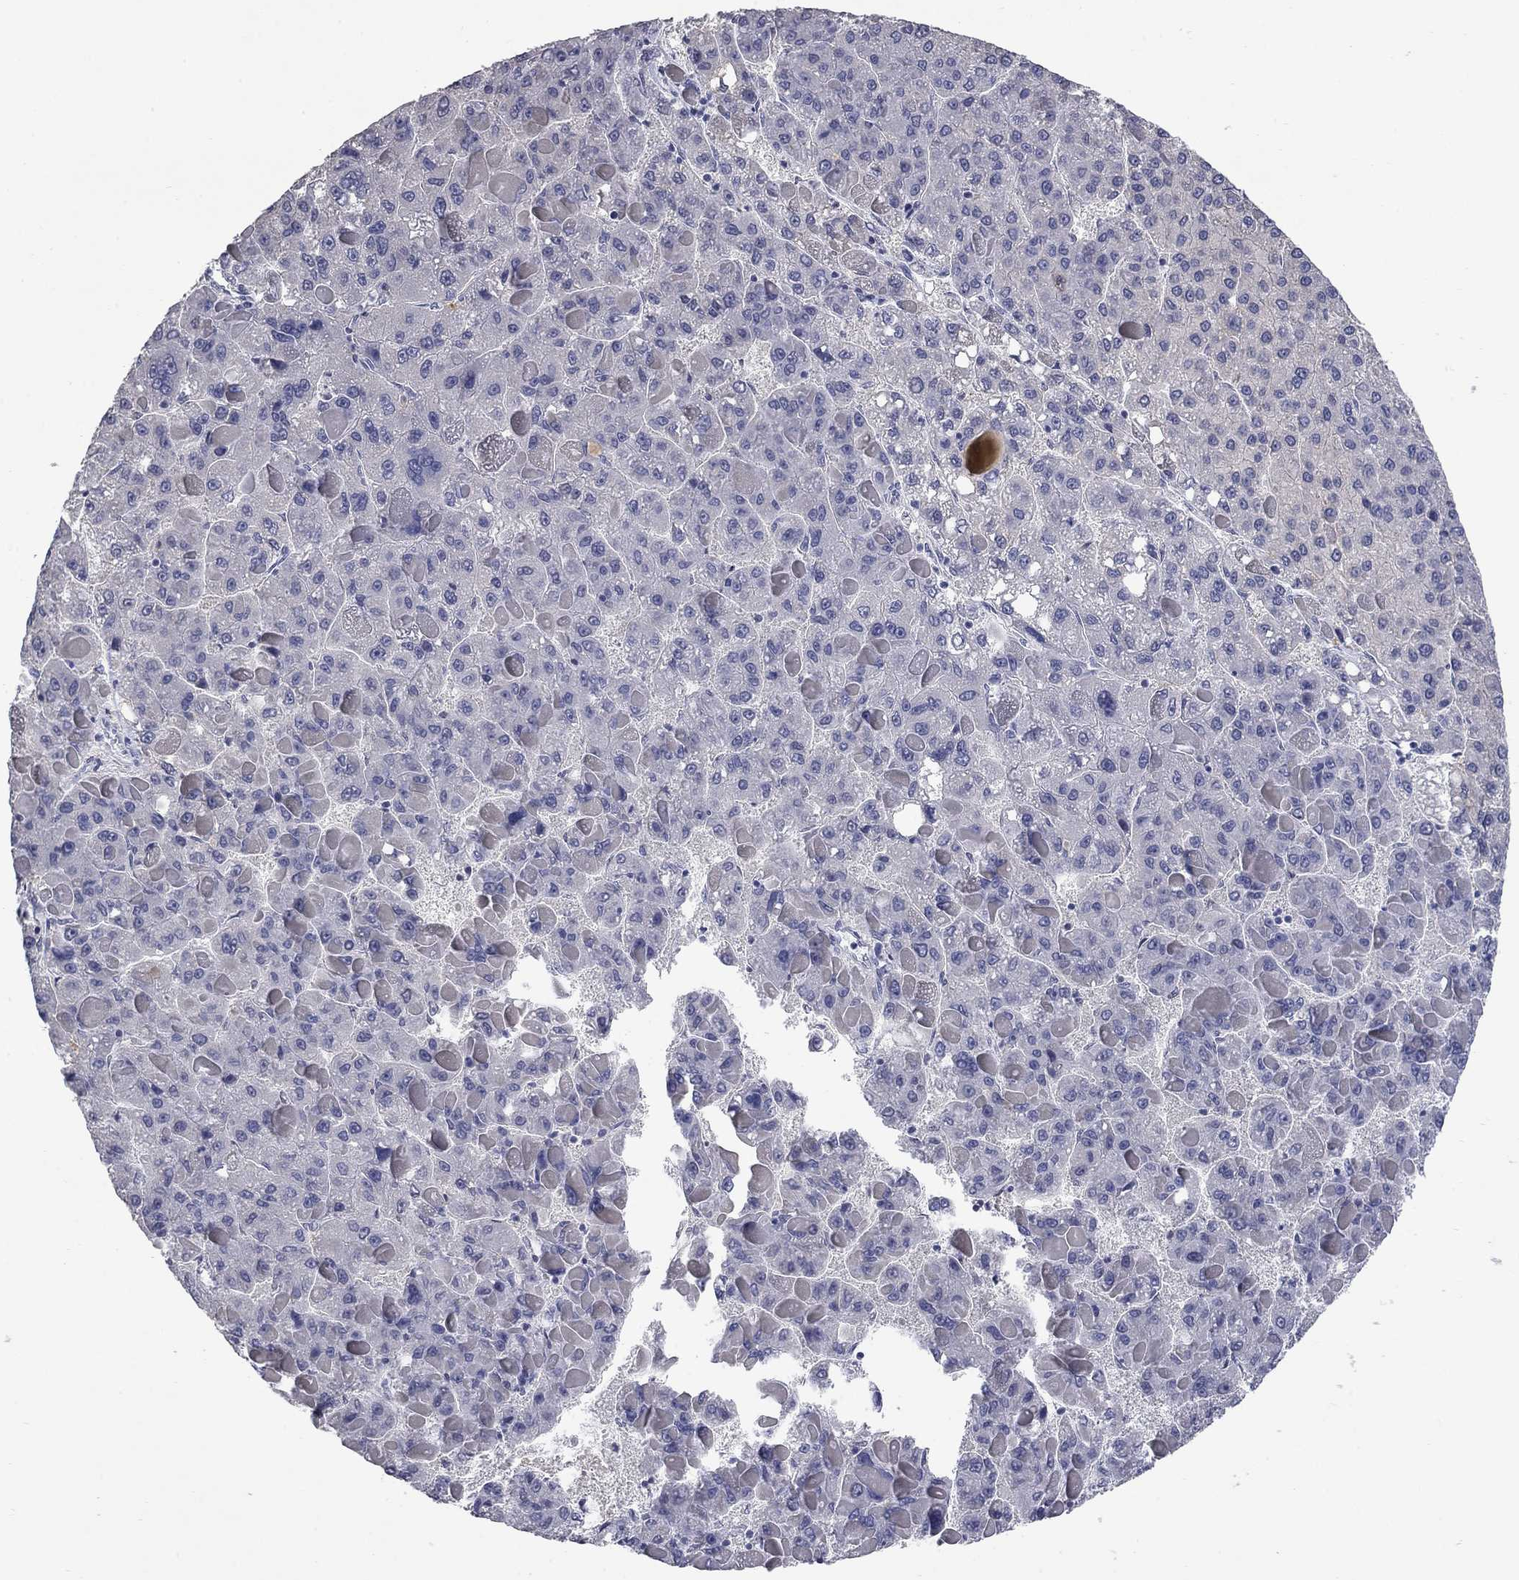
{"staining": {"intensity": "negative", "quantity": "none", "location": "none"}, "tissue": "liver cancer", "cell_type": "Tumor cells", "image_type": "cancer", "snomed": [{"axis": "morphology", "description": "Carcinoma, Hepatocellular, NOS"}, {"axis": "topography", "description": "Liver"}], "caption": "Immunohistochemical staining of human hepatocellular carcinoma (liver) exhibits no significant positivity in tumor cells. The staining was performed using DAB (3,3'-diaminobenzidine) to visualize the protein expression in brown, while the nuclei were stained in blue with hematoxylin (Magnification: 20x).", "gene": "SLC51A", "patient": {"sex": "female", "age": 82}}